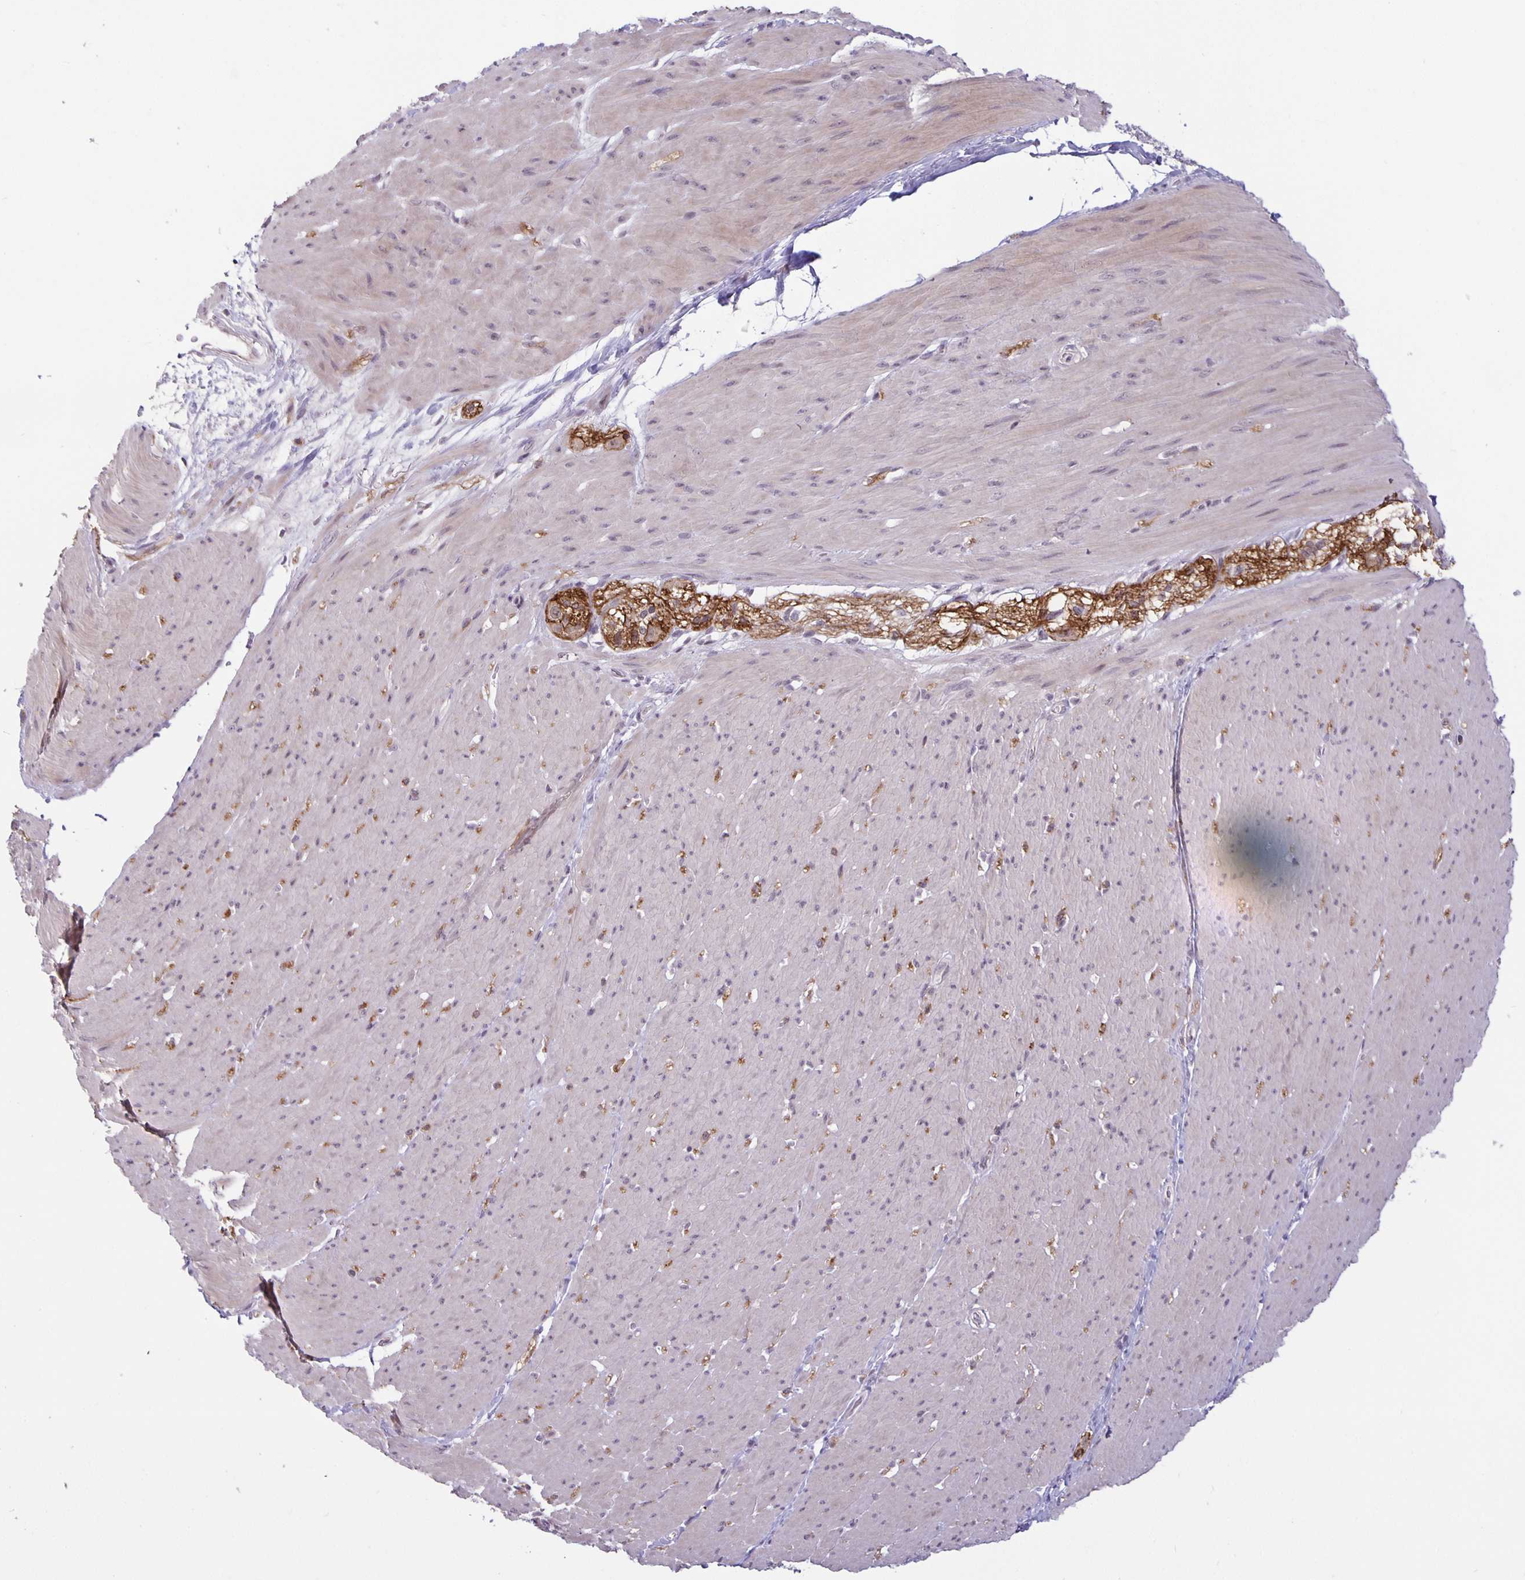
{"staining": {"intensity": "negative", "quantity": "none", "location": "none"}, "tissue": "smooth muscle", "cell_type": "Smooth muscle cells", "image_type": "normal", "snomed": [{"axis": "morphology", "description": "Normal tissue, NOS"}, {"axis": "topography", "description": "Smooth muscle"}, {"axis": "topography", "description": "Rectum"}], "caption": "The histopathology image shows no staining of smooth muscle cells in unremarkable smooth muscle. (DAB immunohistochemistry (IHC) visualized using brightfield microscopy, high magnification).", "gene": "ARVCF", "patient": {"sex": "male", "age": 53}}